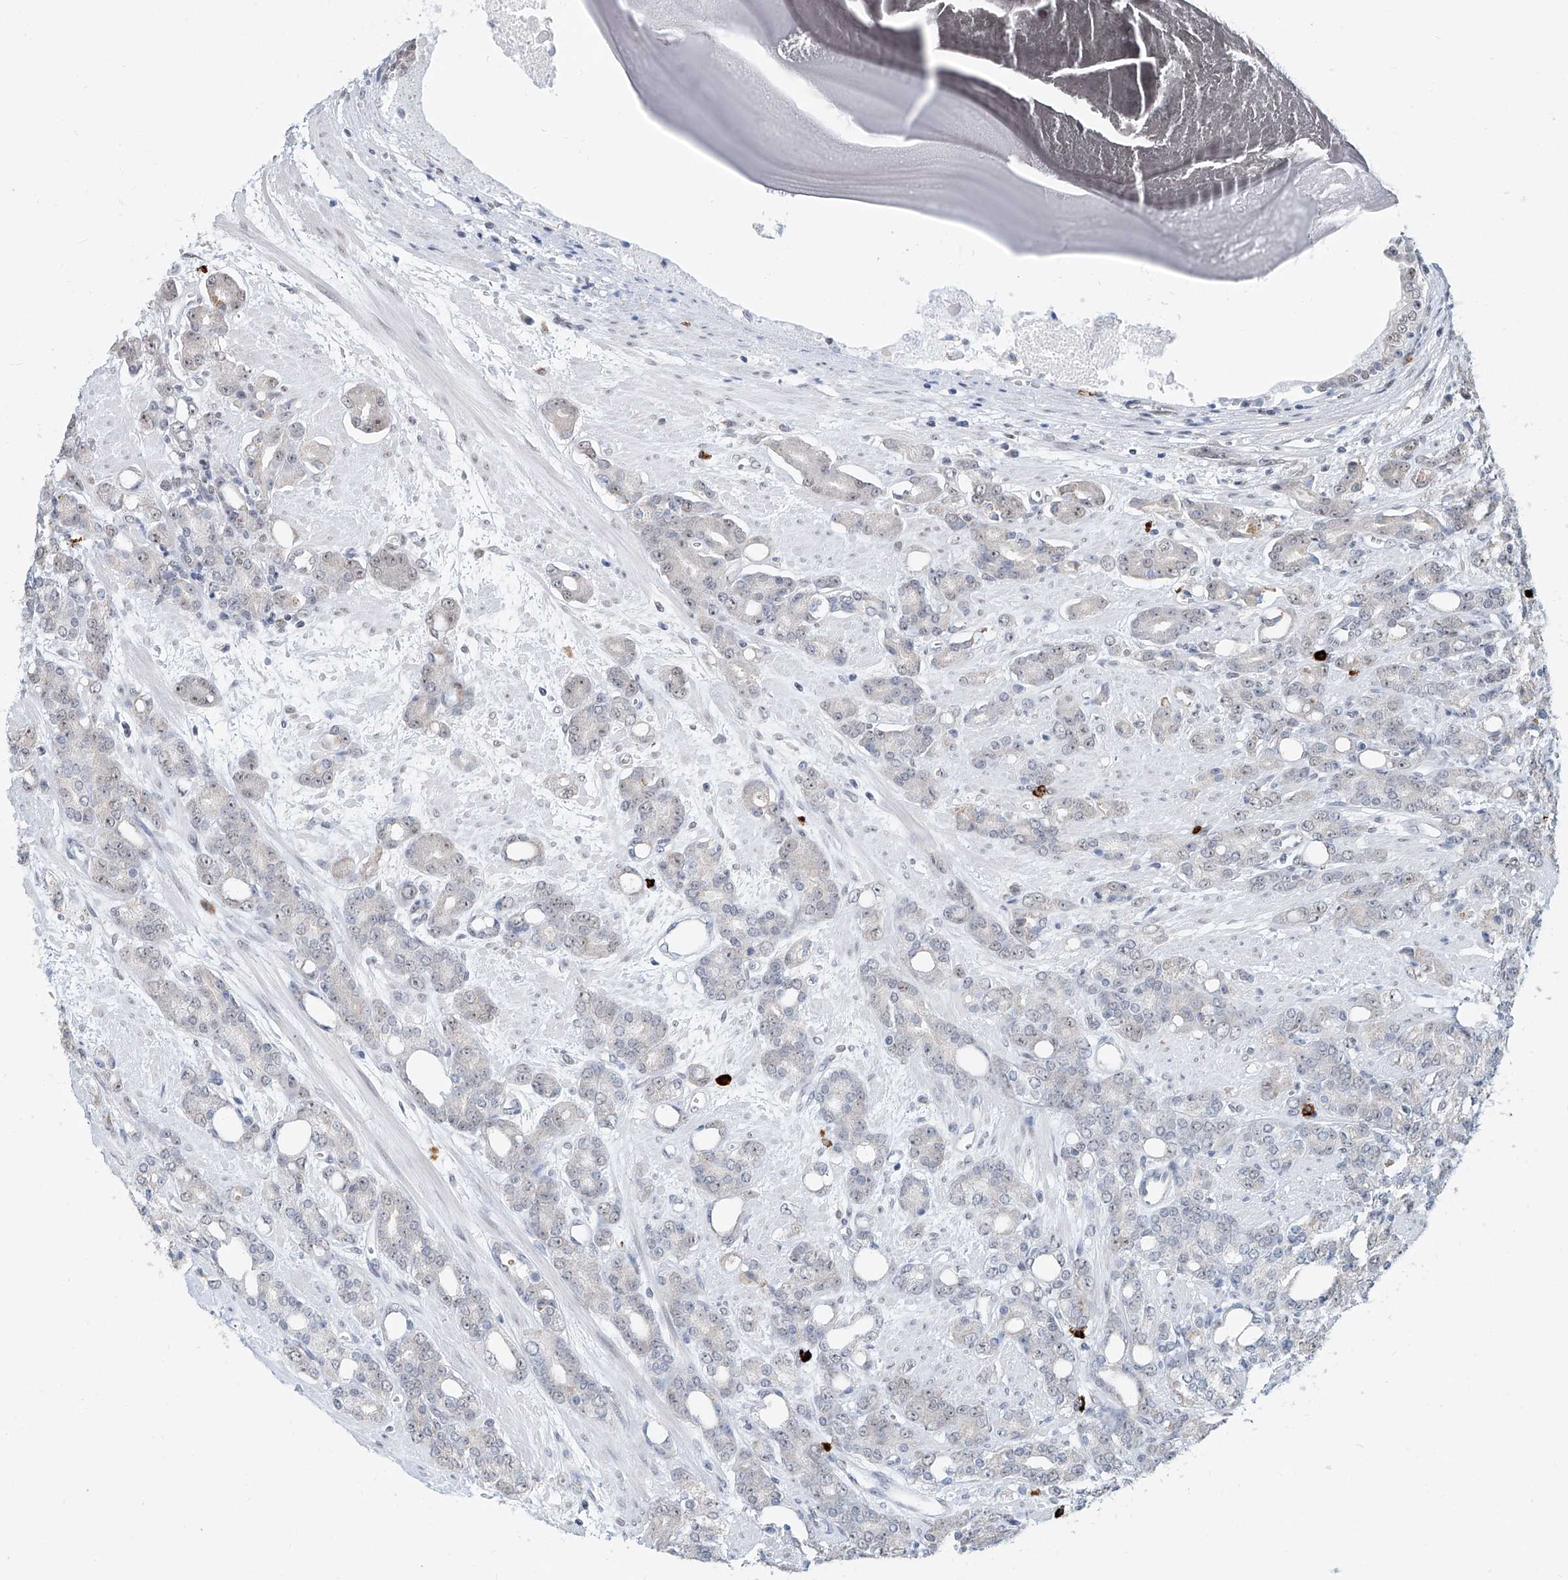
{"staining": {"intensity": "weak", "quantity": "<25%", "location": "nuclear"}, "tissue": "prostate cancer", "cell_type": "Tumor cells", "image_type": "cancer", "snomed": [{"axis": "morphology", "description": "Adenocarcinoma, High grade"}, {"axis": "topography", "description": "Prostate"}], "caption": "This is an immunohistochemistry (IHC) image of human prostate cancer. There is no staining in tumor cells.", "gene": "SDE2", "patient": {"sex": "male", "age": 62}}